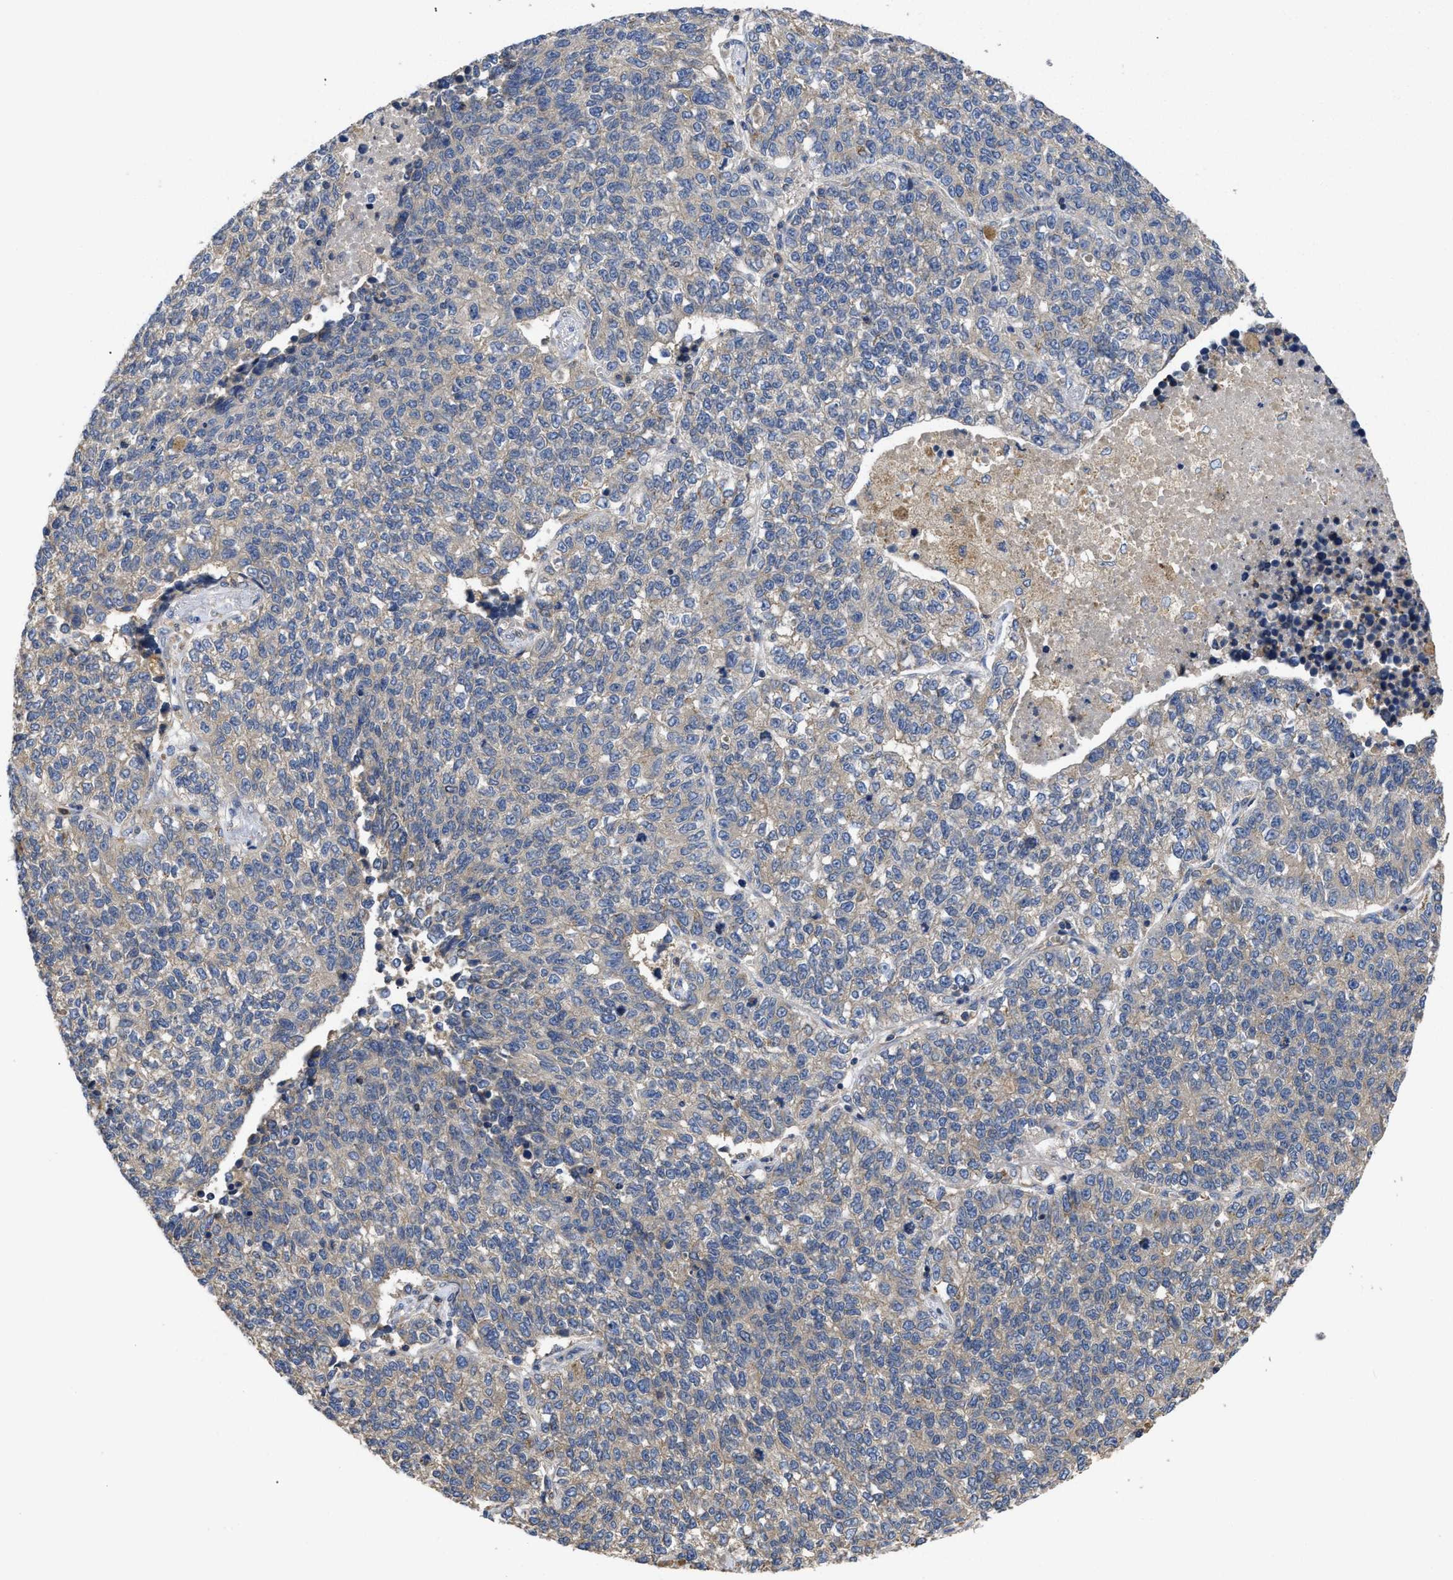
{"staining": {"intensity": "negative", "quantity": "none", "location": "none"}, "tissue": "lung cancer", "cell_type": "Tumor cells", "image_type": "cancer", "snomed": [{"axis": "morphology", "description": "Adenocarcinoma, NOS"}, {"axis": "topography", "description": "Lung"}], "caption": "Tumor cells show no significant positivity in adenocarcinoma (lung).", "gene": "RNF216", "patient": {"sex": "male", "age": 49}}